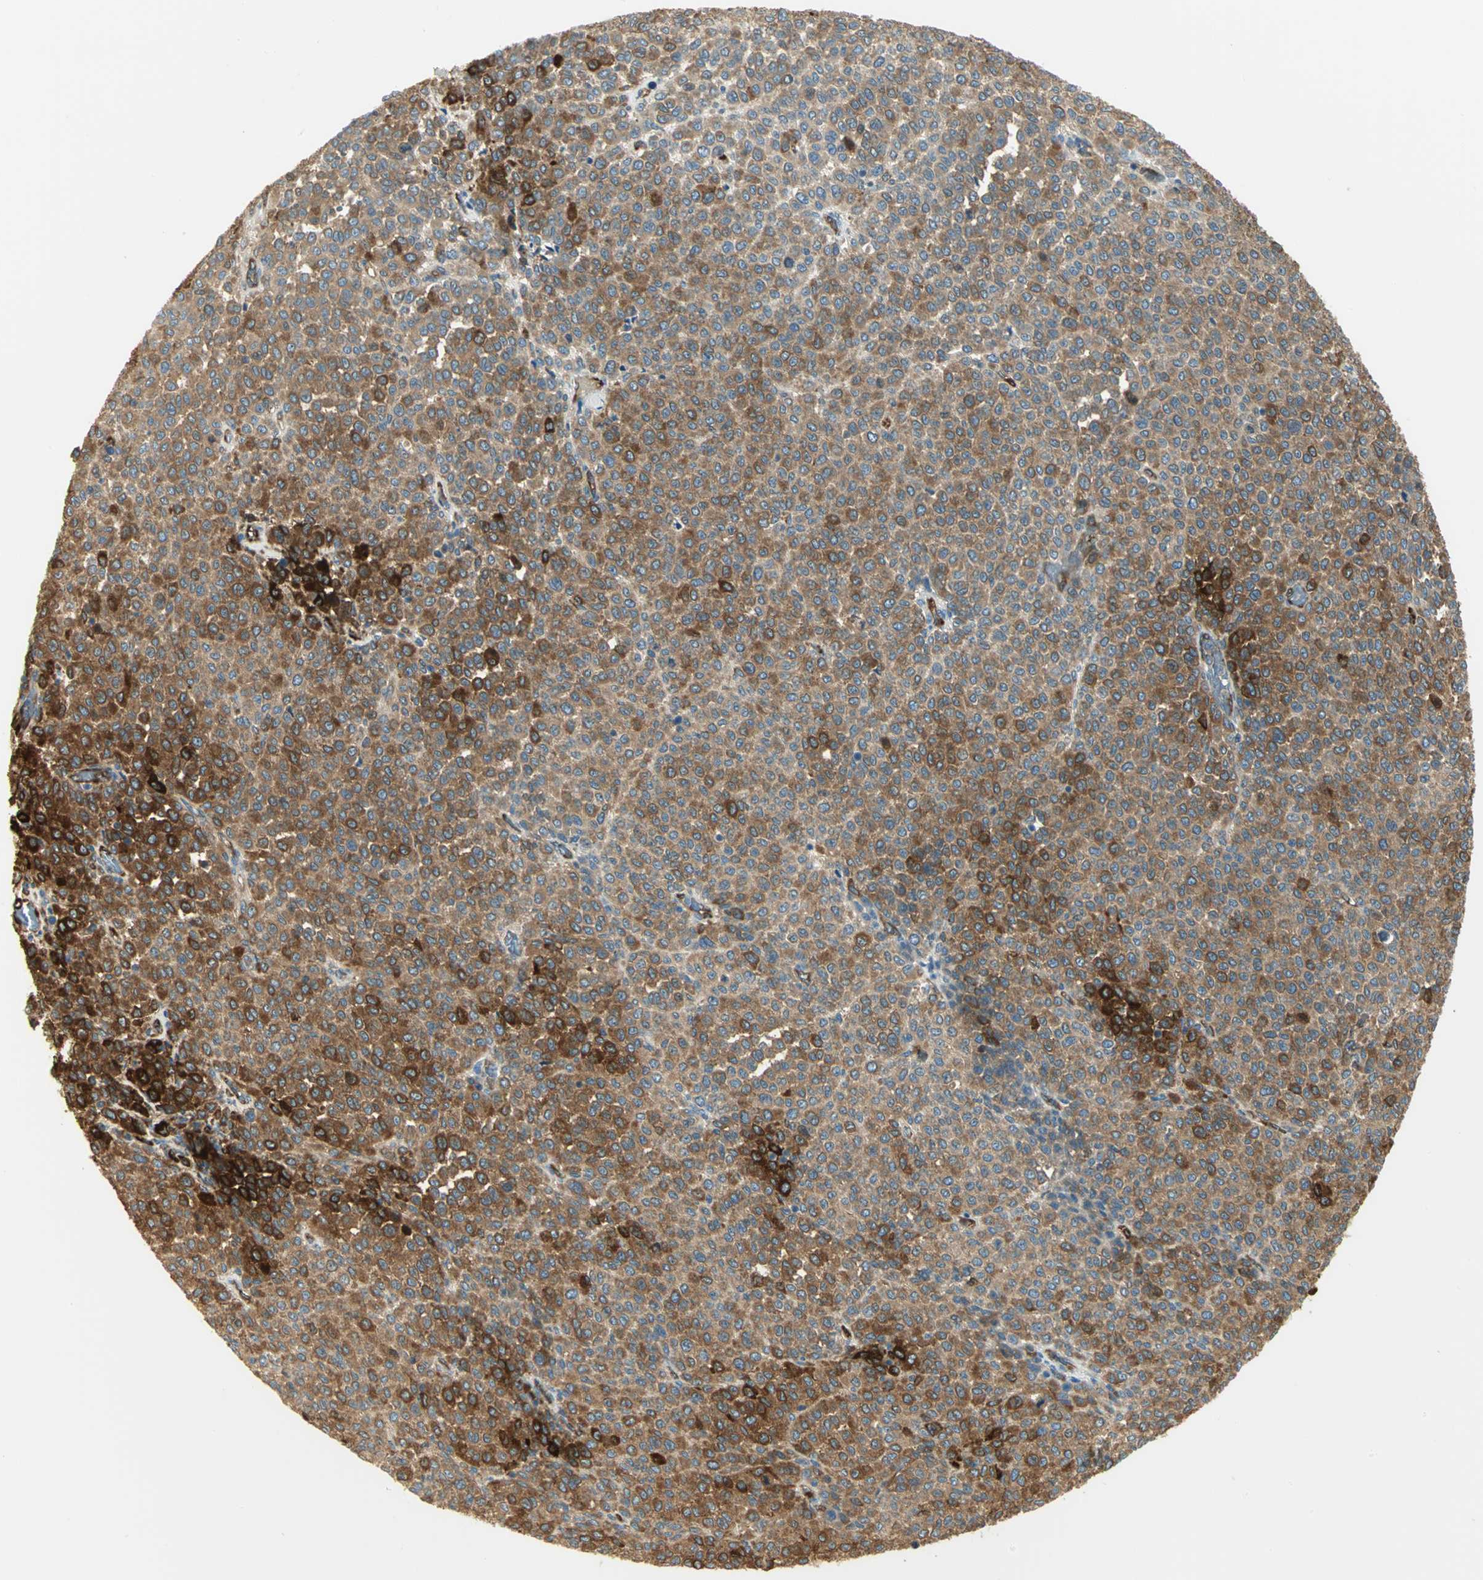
{"staining": {"intensity": "strong", "quantity": ">75%", "location": "cytoplasmic/membranous"}, "tissue": "melanoma", "cell_type": "Tumor cells", "image_type": "cancer", "snomed": [{"axis": "morphology", "description": "Malignant melanoma, Metastatic site"}, {"axis": "topography", "description": "Pancreas"}], "caption": "There is high levels of strong cytoplasmic/membranous staining in tumor cells of melanoma, as demonstrated by immunohistochemical staining (brown color).", "gene": "WARS1", "patient": {"sex": "female", "age": 30}}